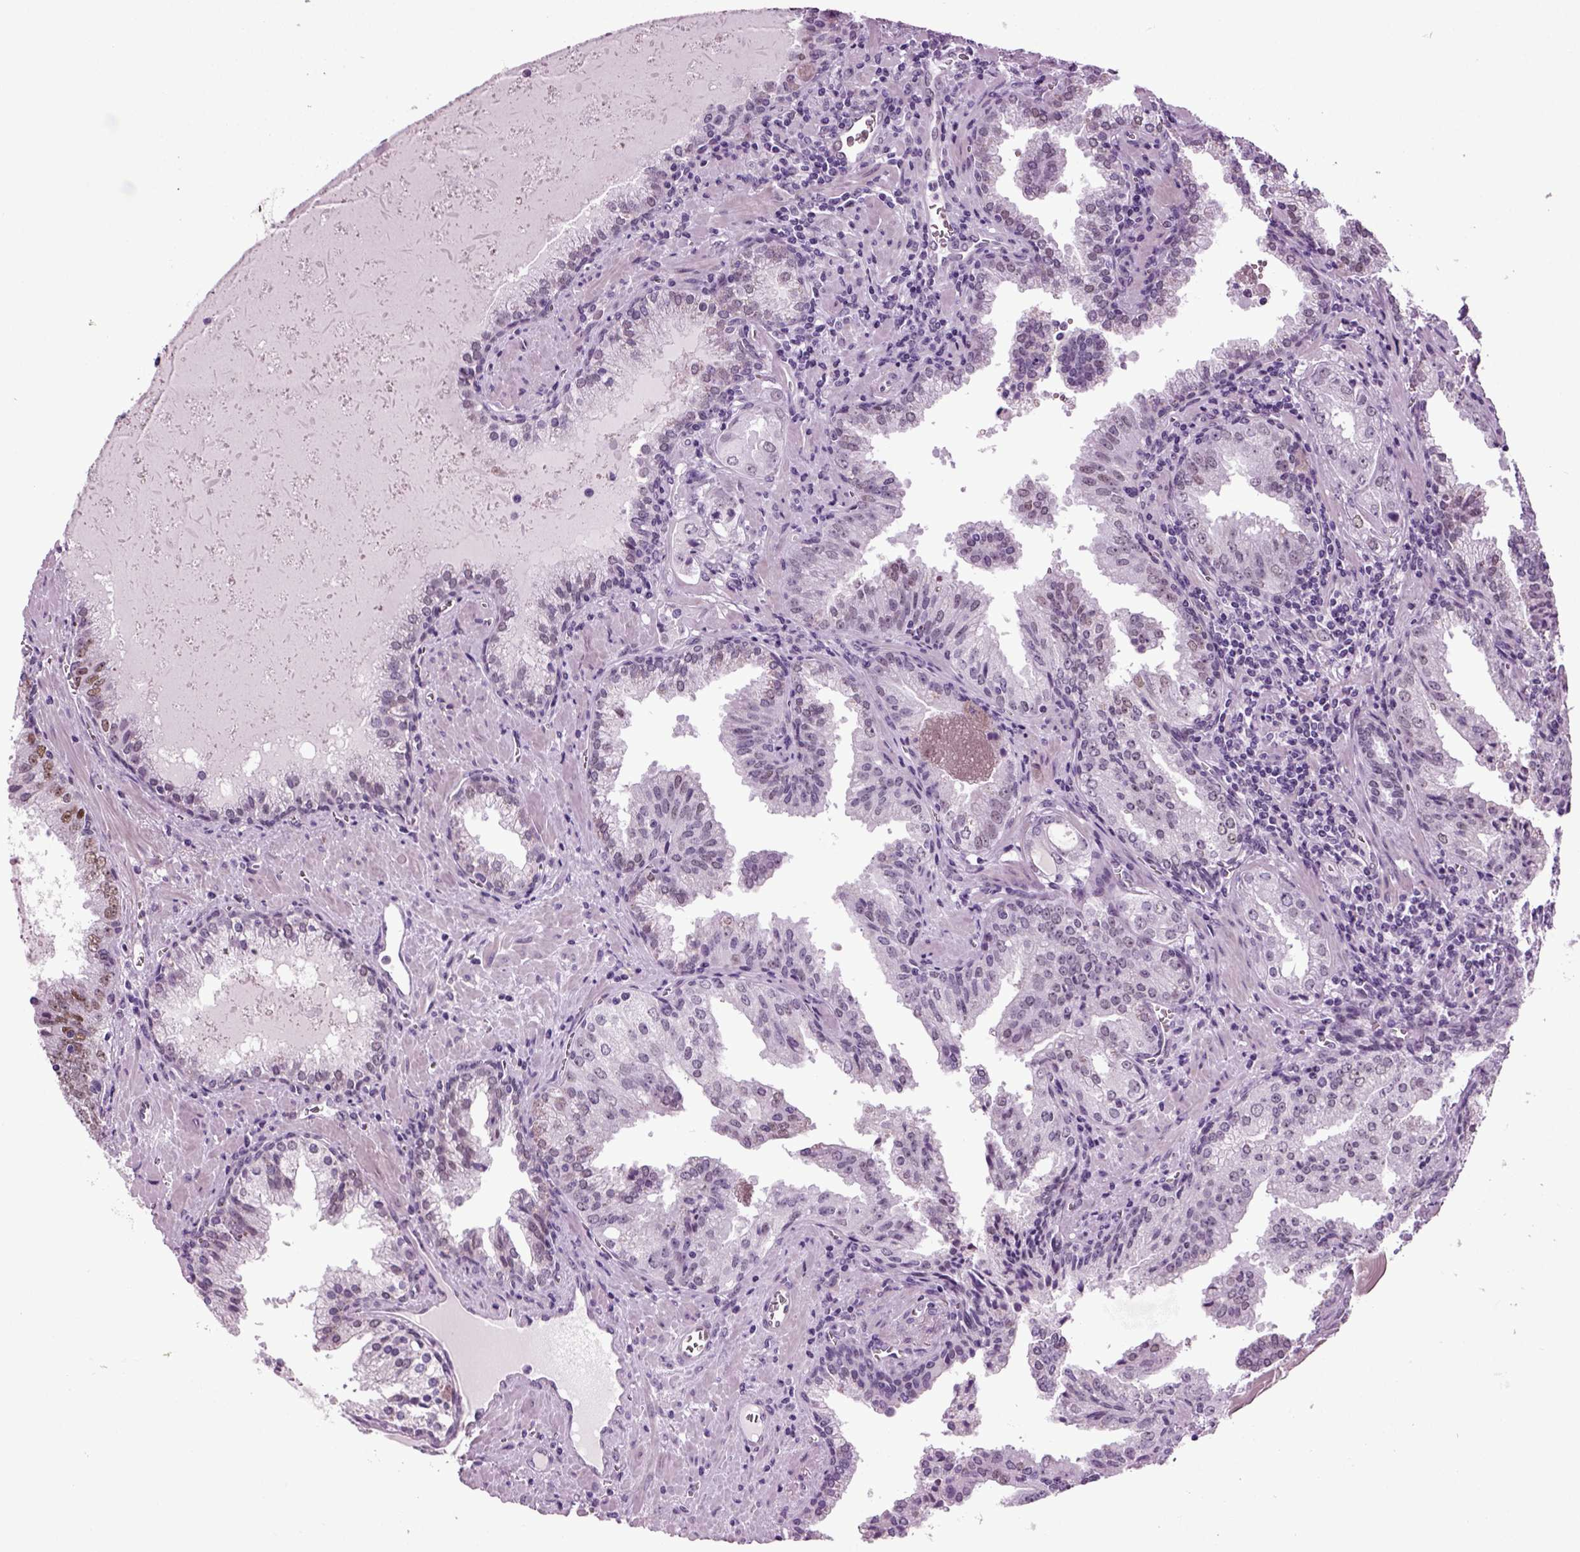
{"staining": {"intensity": "moderate", "quantity": "<25%", "location": "nuclear"}, "tissue": "prostate cancer", "cell_type": "Tumor cells", "image_type": "cancer", "snomed": [{"axis": "morphology", "description": "Adenocarcinoma, High grade"}, {"axis": "topography", "description": "Prostate"}], "caption": "The photomicrograph exhibits staining of prostate cancer, revealing moderate nuclear protein positivity (brown color) within tumor cells.", "gene": "RFX3", "patient": {"sex": "male", "age": 68}}